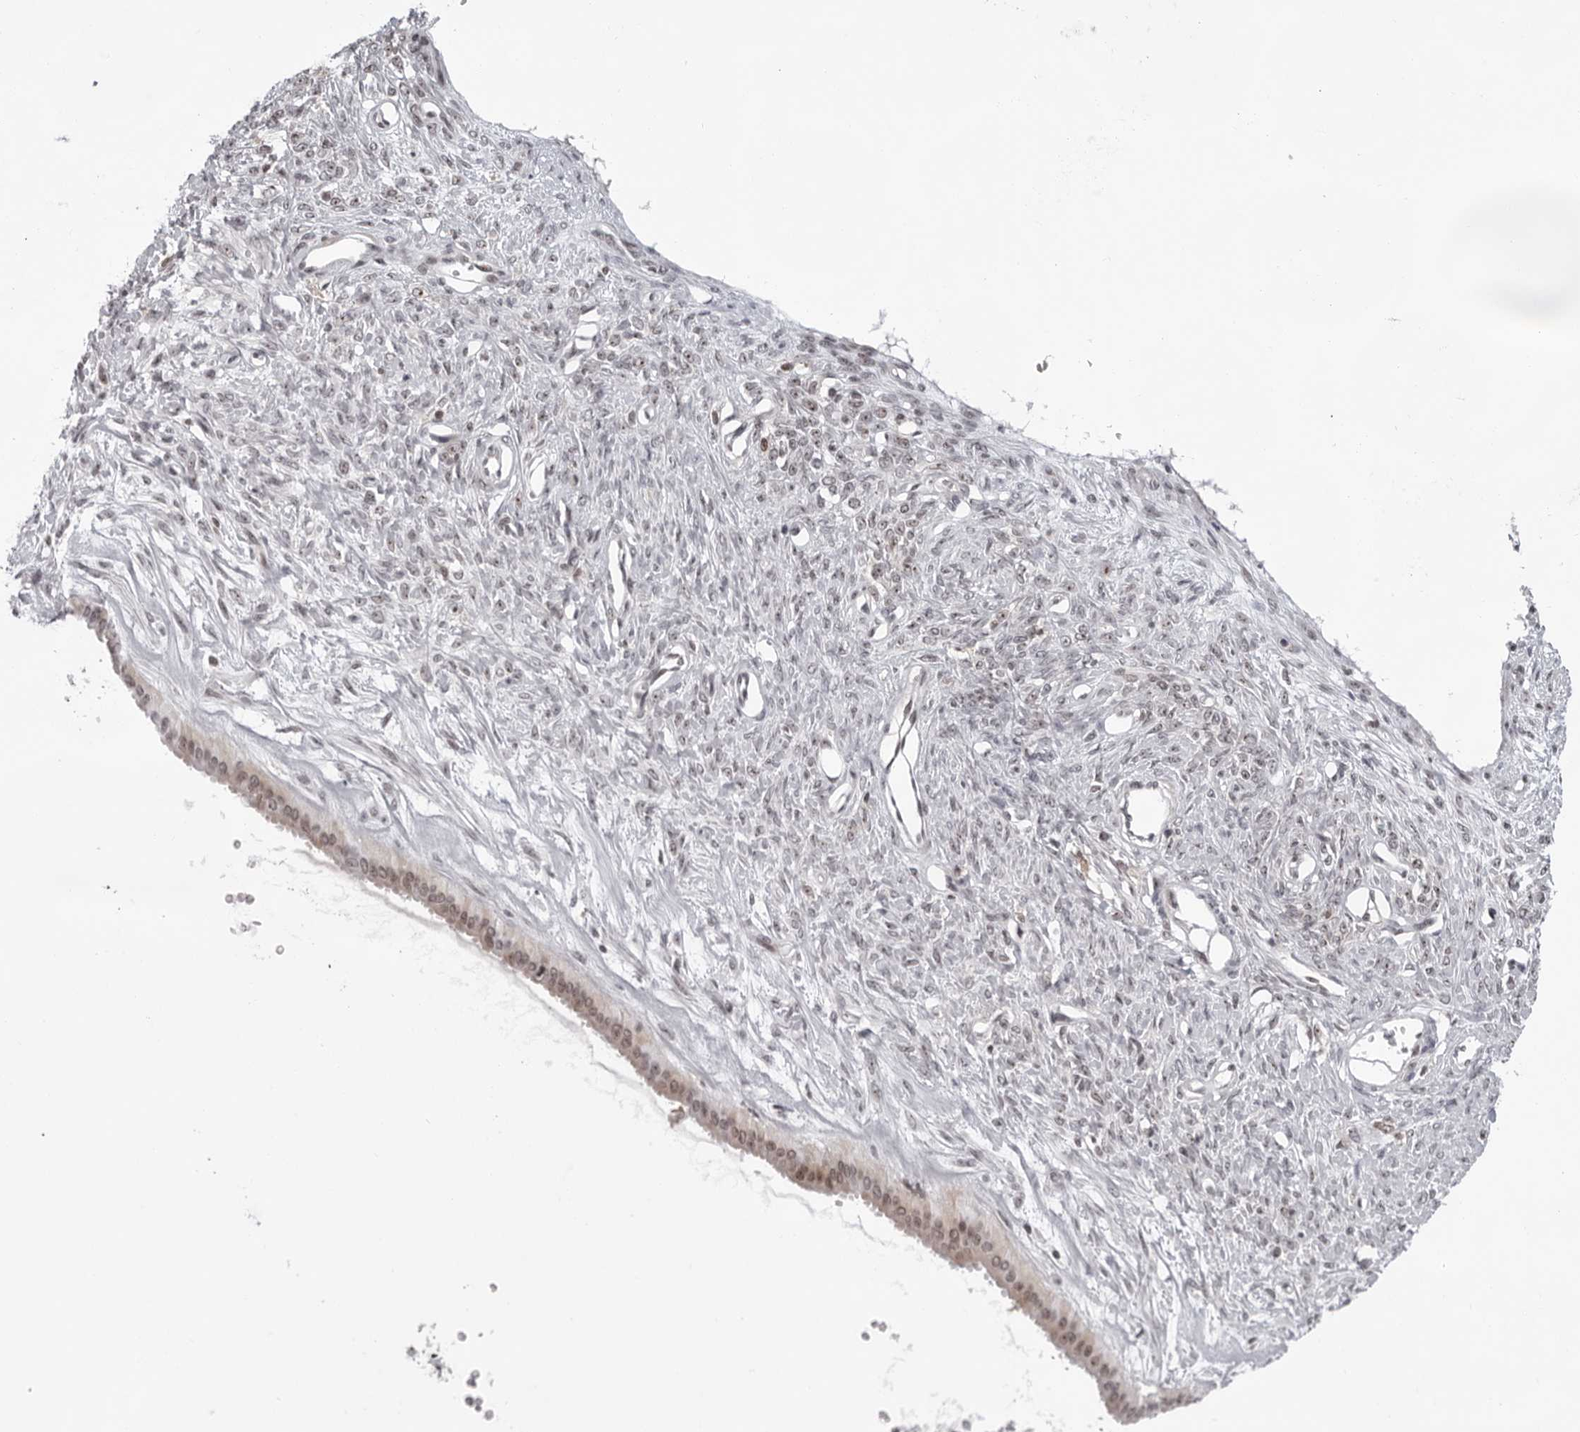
{"staining": {"intensity": "moderate", "quantity": "25%-75%", "location": "nuclear"}, "tissue": "ovarian cancer", "cell_type": "Tumor cells", "image_type": "cancer", "snomed": [{"axis": "morphology", "description": "Cystadenocarcinoma, mucinous, NOS"}, {"axis": "topography", "description": "Ovary"}], "caption": "A high-resolution photomicrograph shows immunohistochemistry staining of ovarian cancer (mucinous cystadenocarcinoma), which reveals moderate nuclear staining in about 25%-75% of tumor cells. (DAB IHC, brown staining for protein, blue staining for nuclei).", "gene": "EXOSC10", "patient": {"sex": "female", "age": 73}}